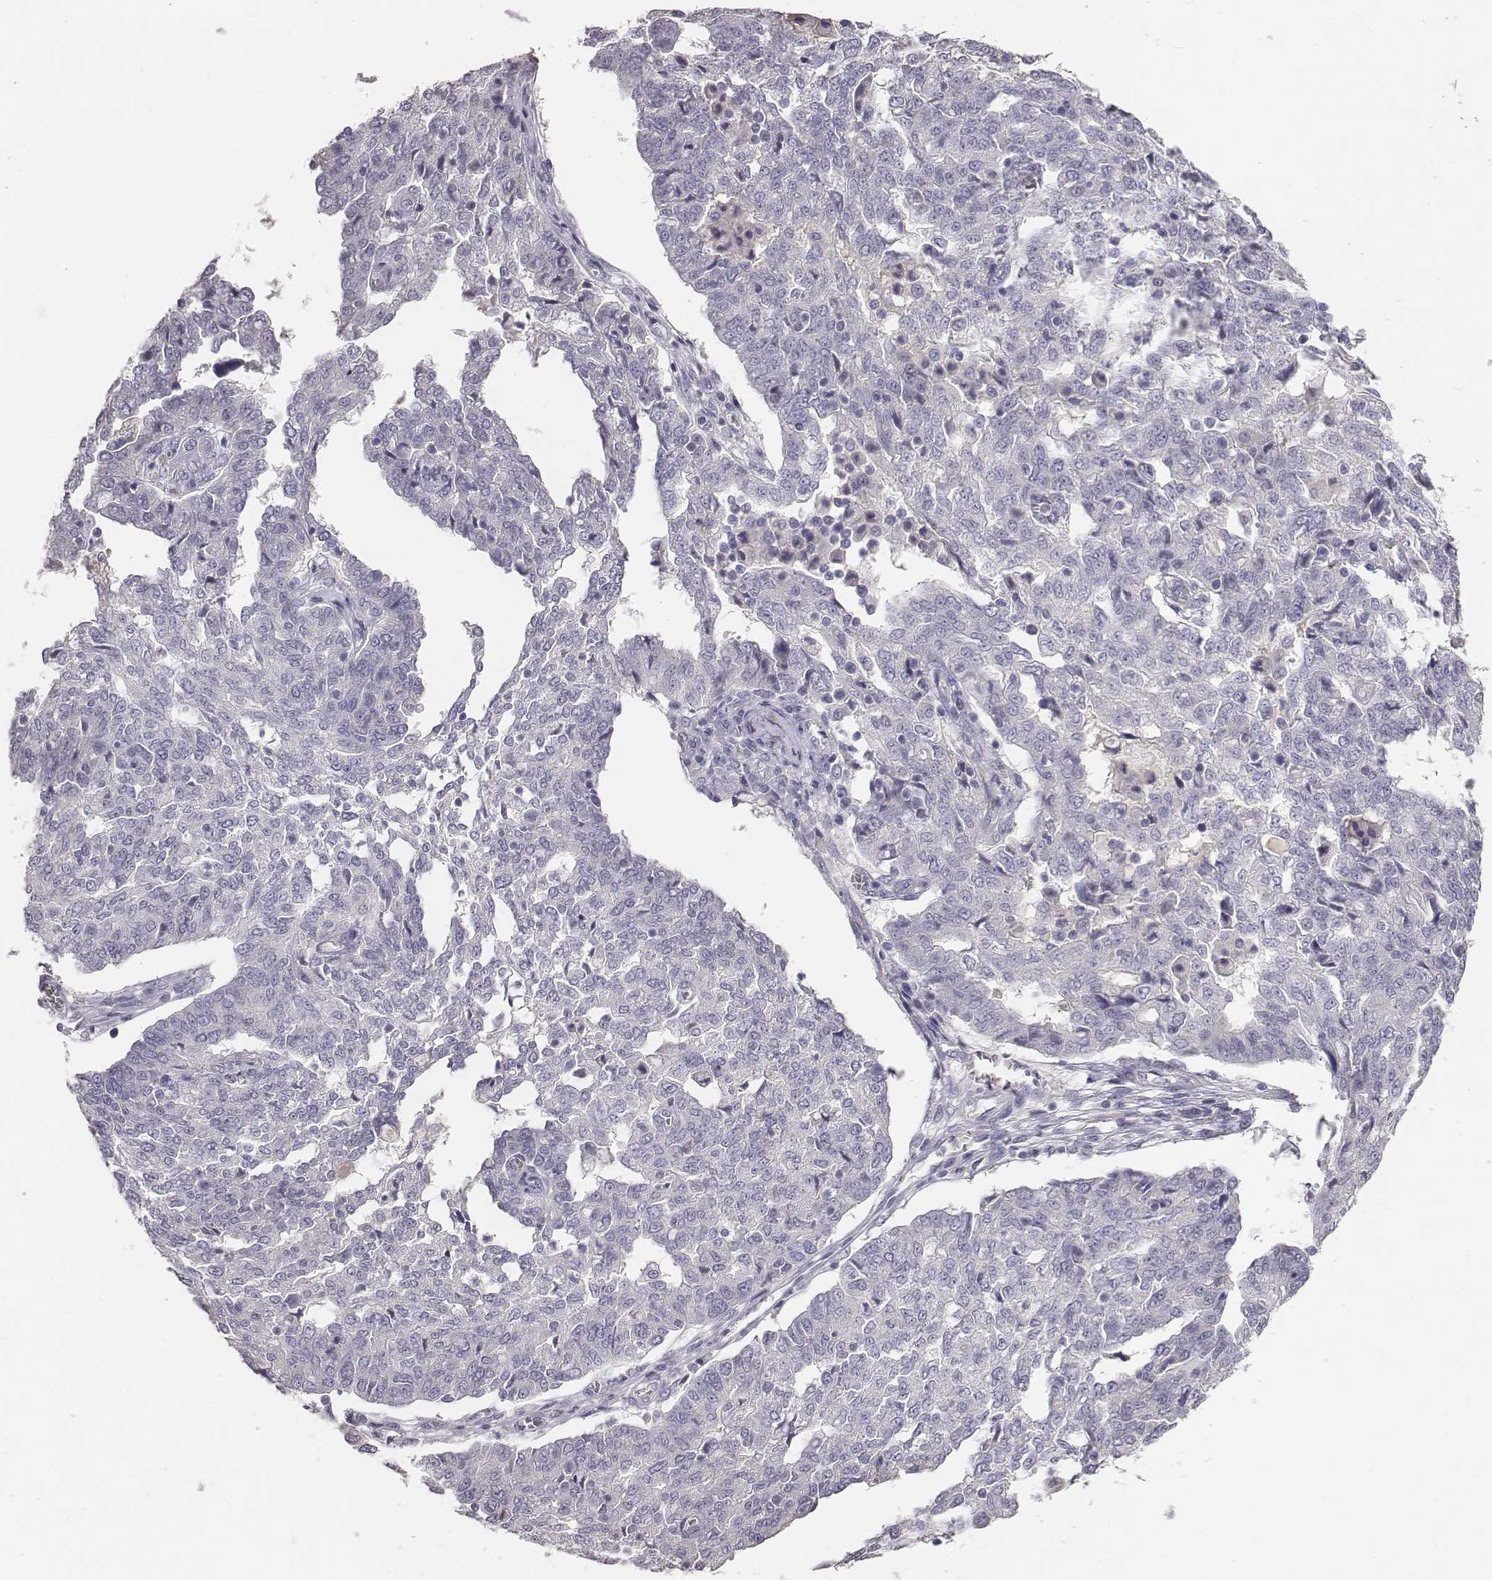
{"staining": {"intensity": "negative", "quantity": "none", "location": "none"}, "tissue": "ovarian cancer", "cell_type": "Tumor cells", "image_type": "cancer", "snomed": [{"axis": "morphology", "description": "Cystadenocarcinoma, serous, NOS"}, {"axis": "topography", "description": "Ovary"}], "caption": "Immunohistochemistry of human ovarian cancer displays no expression in tumor cells.", "gene": "MYH6", "patient": {"sex": "female", "age": 67}}